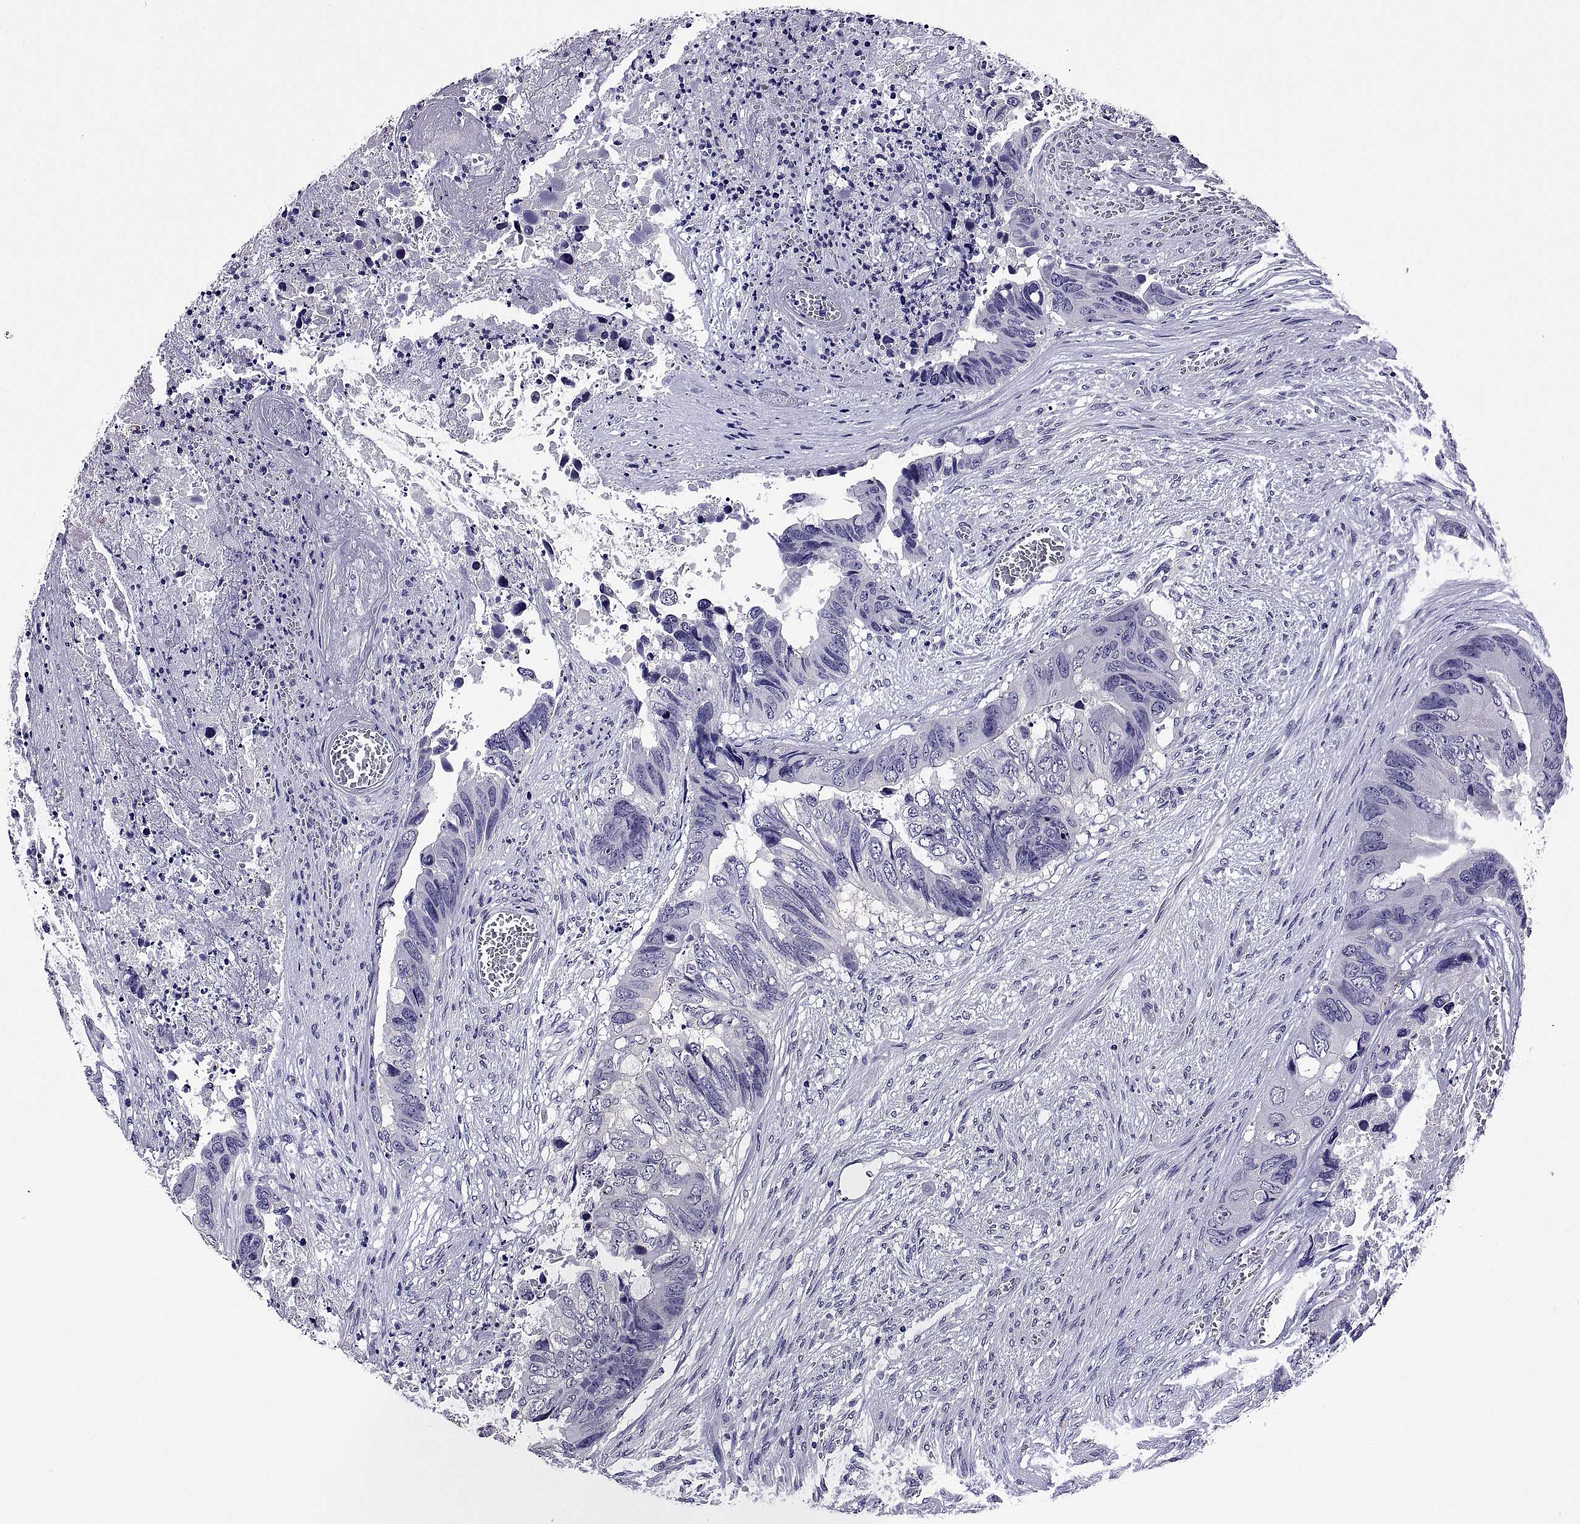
{"staining": {"intensity": "negative", "quantity": "none", "location": "none"}, "tissue": "colorectal cancer", "cell_type": "Tumor cells", "image_type": "cancer", "snomed": [{"axis": "morphology", "description": "Adenocarcinoma, NOS"}, {"axis": "topography", "description": "Rectum"}], "caption": "Immunohistochemical staining of human colorectal cancer (adenocarcinoma) displays no significant positivity in tumor cells. (DAB immunohistochemistry, high magnification).", "gene": "TGFBR3L", "patient": {"sex": "male", "age": 63}}